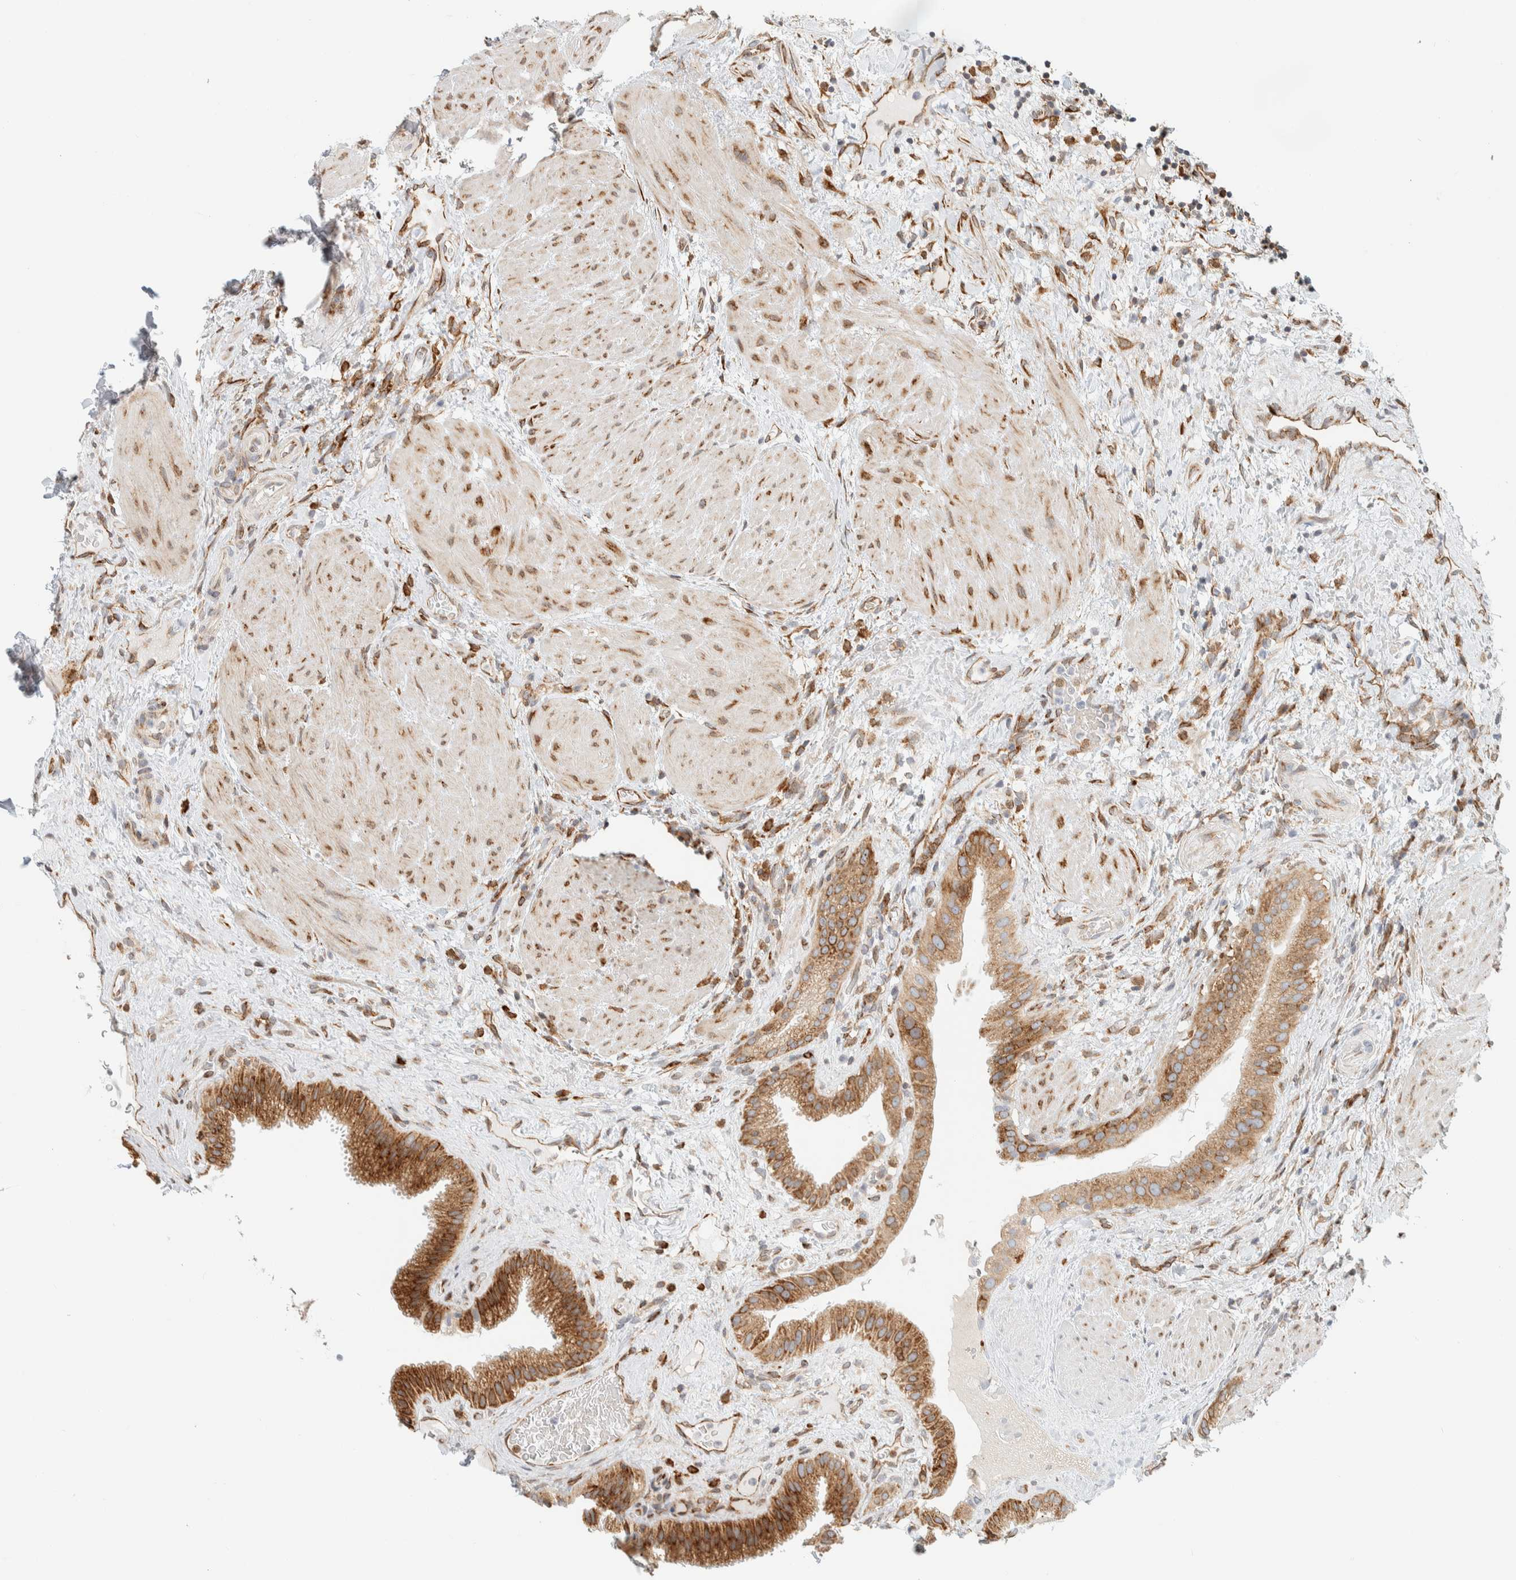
{"staining": {"intensity": "moderate", "quantity": ">75%", "location": "cytoplasmic/membranous"}, "tissue": "gallbladder", "cell_type": "Glandular cells", "image_type": "normal", "snomed": [{"axis": "morphology", "description": "Normal tissue, NOS"}, {"axis": "topography", "description": "Gallbladder"}], "caption": "Gallbladder stained with DAB (3,3'-diaminobenzidine) immunohistochemistry displays medium levels of moderate cytoplasmic/membranous positivity in about >75% of glandular cells.", "gene": "LLGL2", "patient": {"sex": "male", "age": 49}}